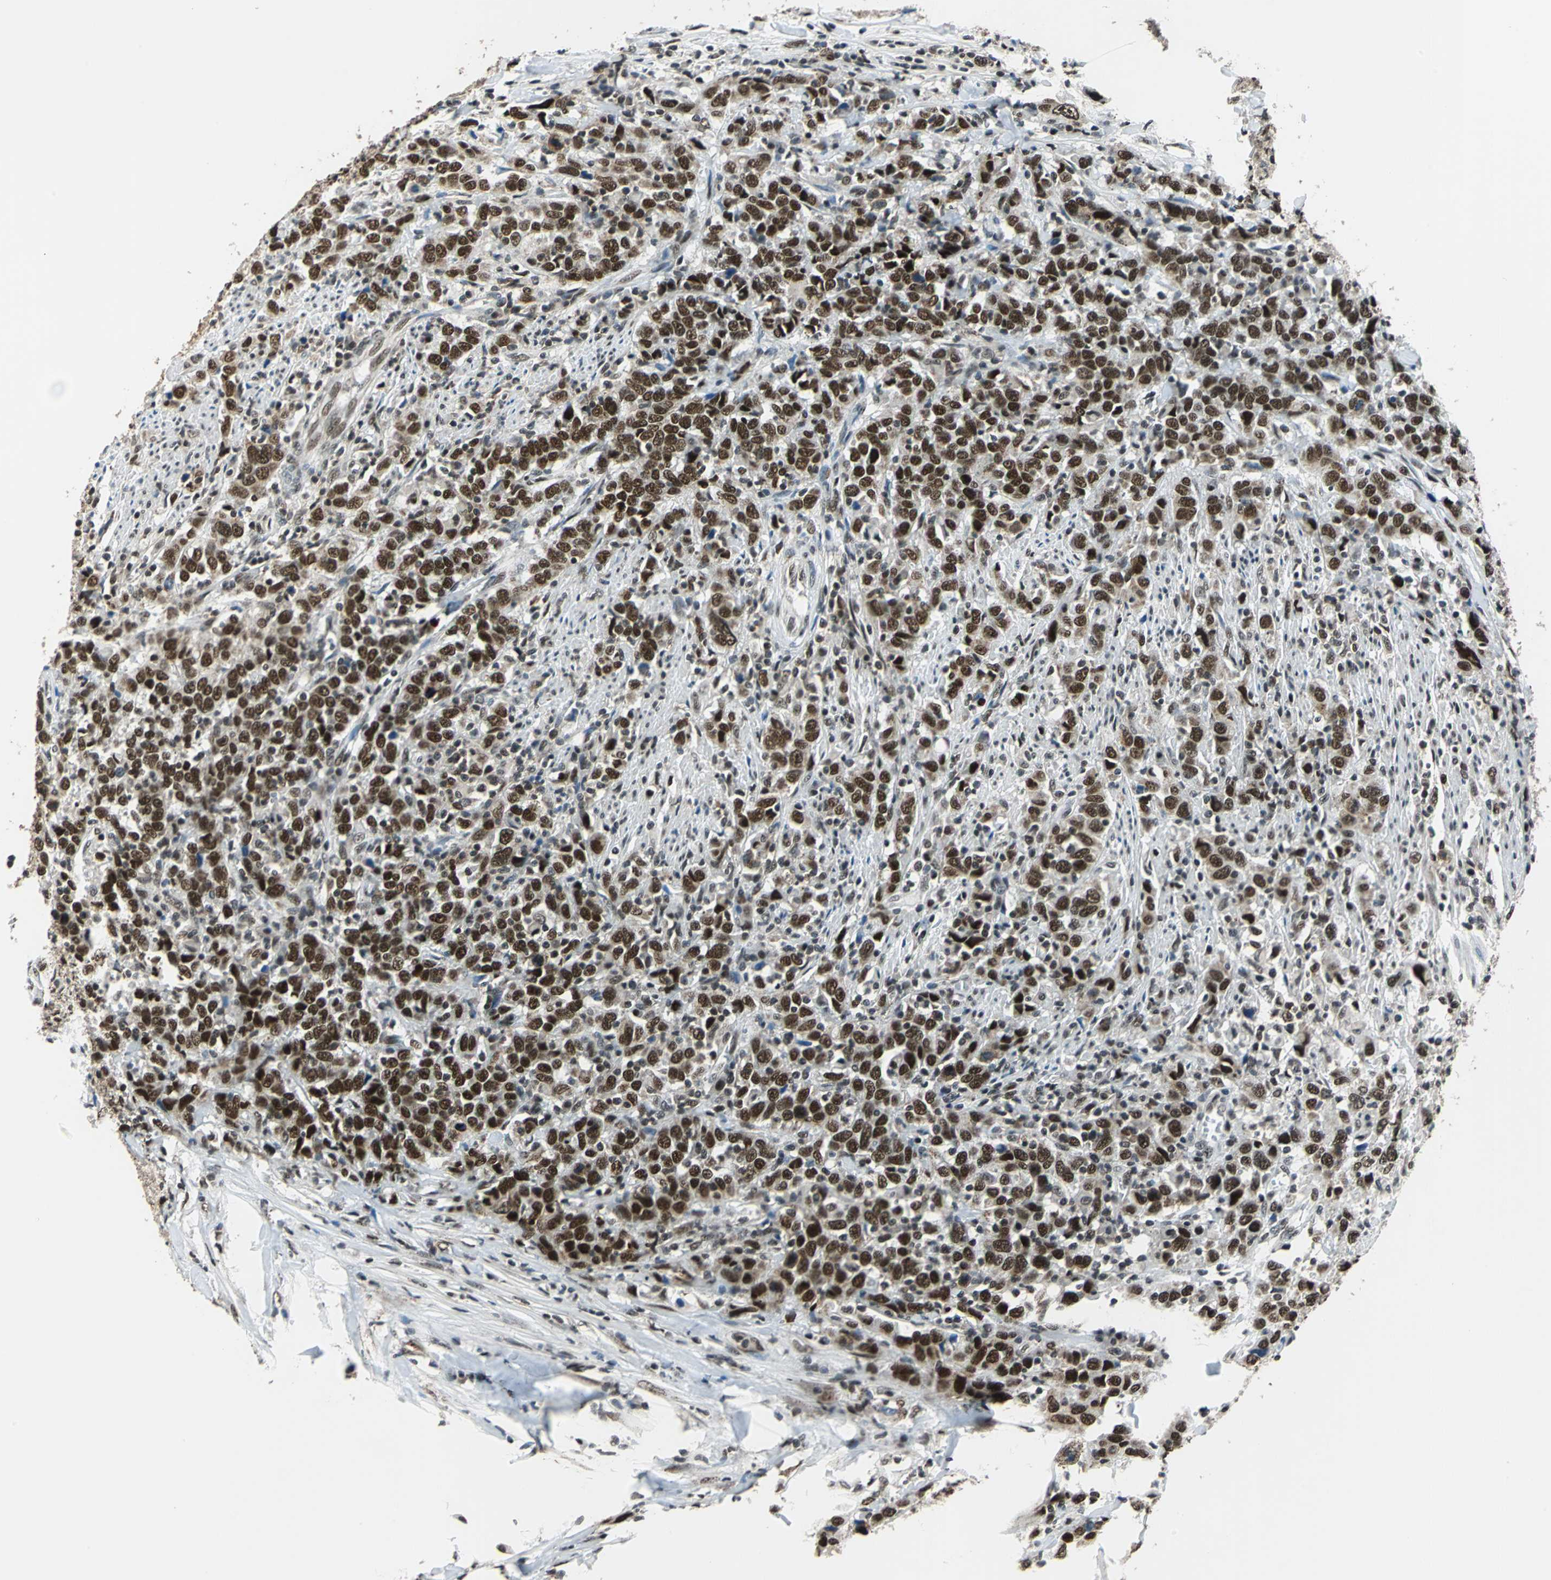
{"staining": {"intensity": "strong", "quantity": ">75%", "location": "nuclear"}, "tissue": "urothelial cancer", "cell_type": "Tumor cells", "image_type": "cancer", "snomed": [{"axis": "morphology", "description": "Urothelial carcinoma, High grade"}, {"axis": "topography", "description": "Urinary bladder"}], "caption": "There is high levels of strong nuclear staining in tumor cells of high-grade urothelial carcinoma, as demonstrated by immunohistochemical staining (brown color).", "gene": "BCLAF1", "patient": {"sex": "male", "age": 61}}